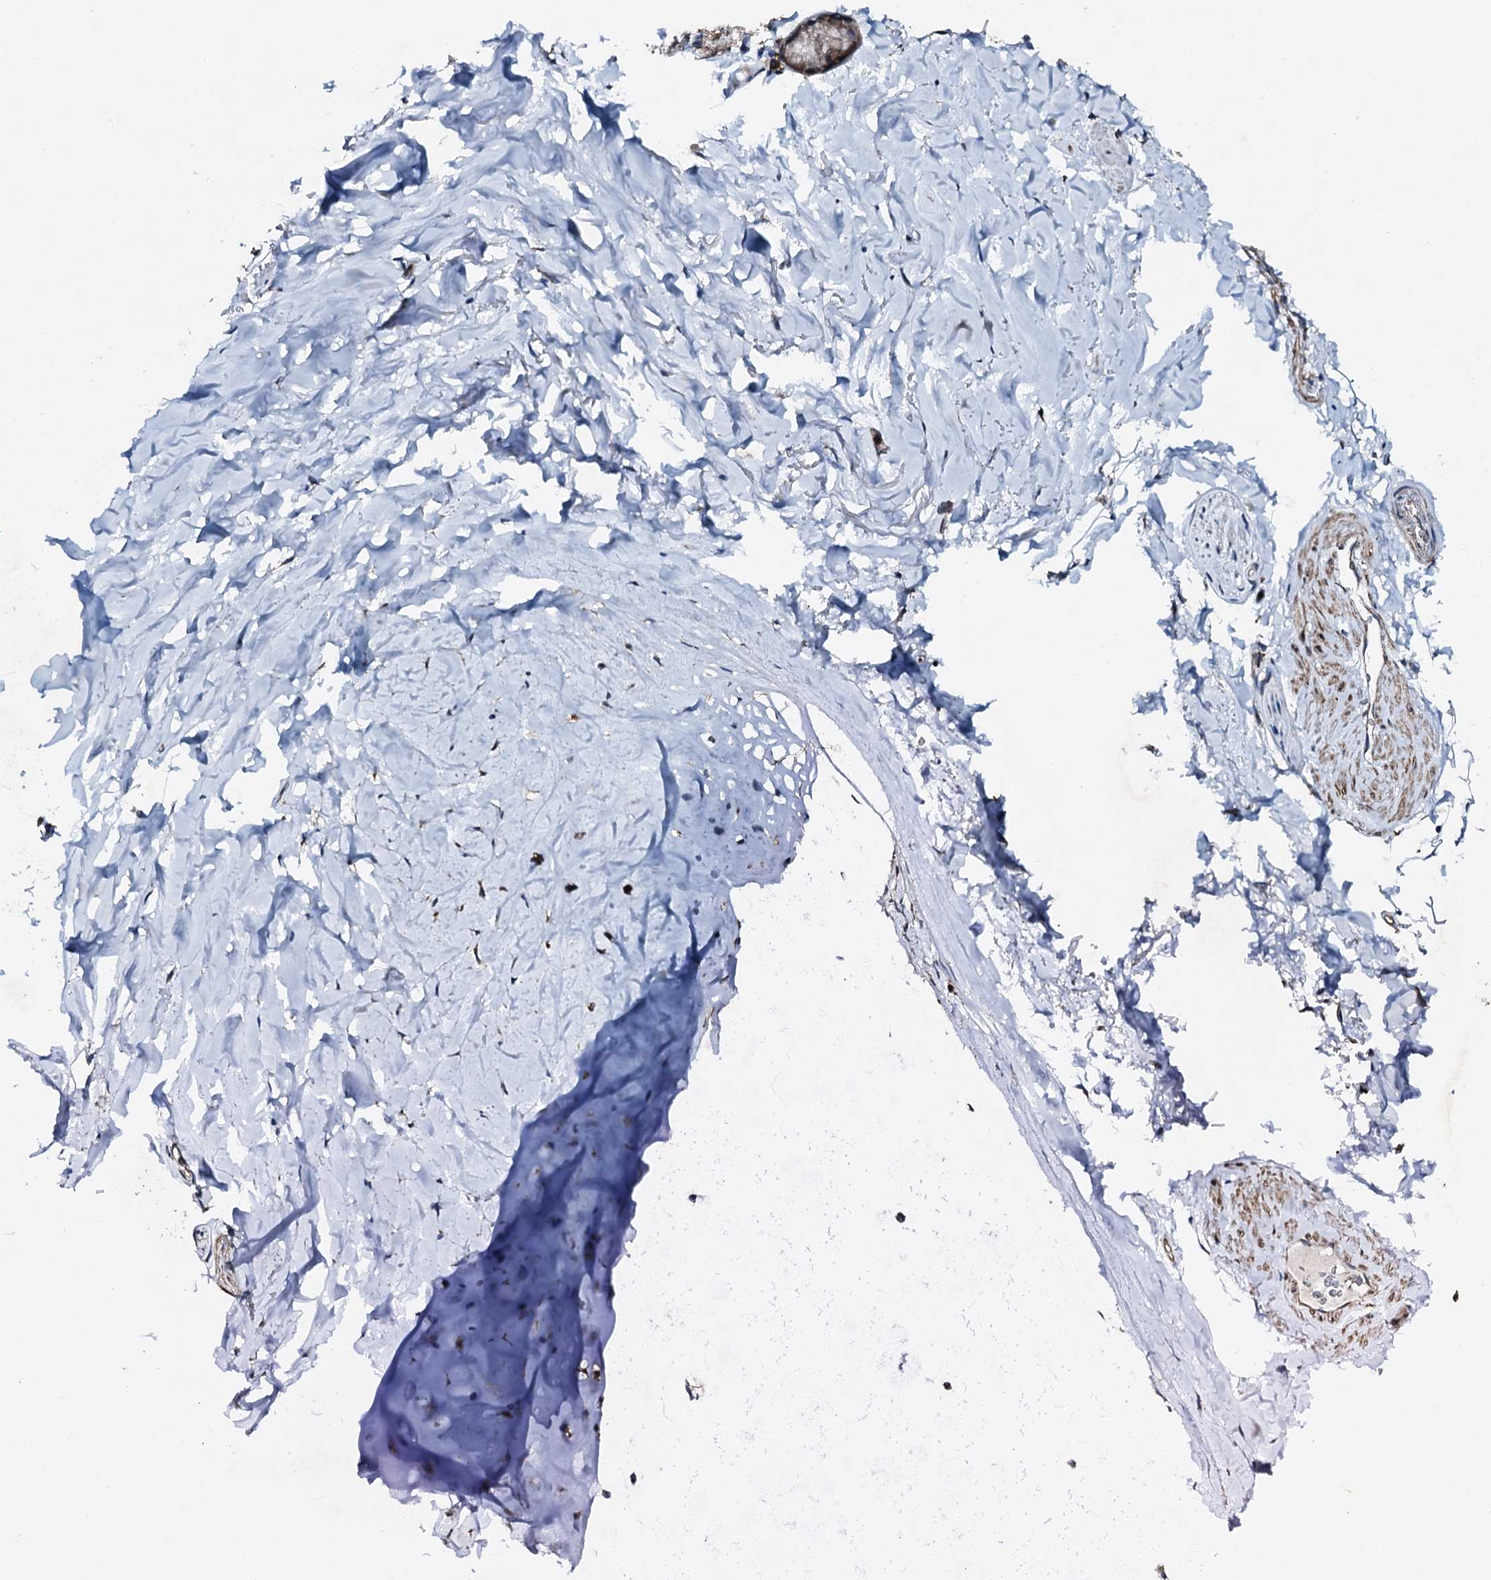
{"staining": {"intensity": "moderate", "quantity": ">75%", "location": "cytoplasmic/membranous"}, "tissue": "adipose tissue", "cell_type": "Adipocytes", "image_type": "normal", "snomed": [{"axis": "morphology", "description": "Normal tissue, NOS"}, {"axis": "topography", "description": "Lymph node"}, {"axis": "topography", "description": "Bronchus"}], "caption": "Normal adipose tissue shows moderate cytoplasmic/membranous positivity in about >75% of adipocytes.", "gene": "EDC4", "patient": {"sex": "male", "age": 63}}